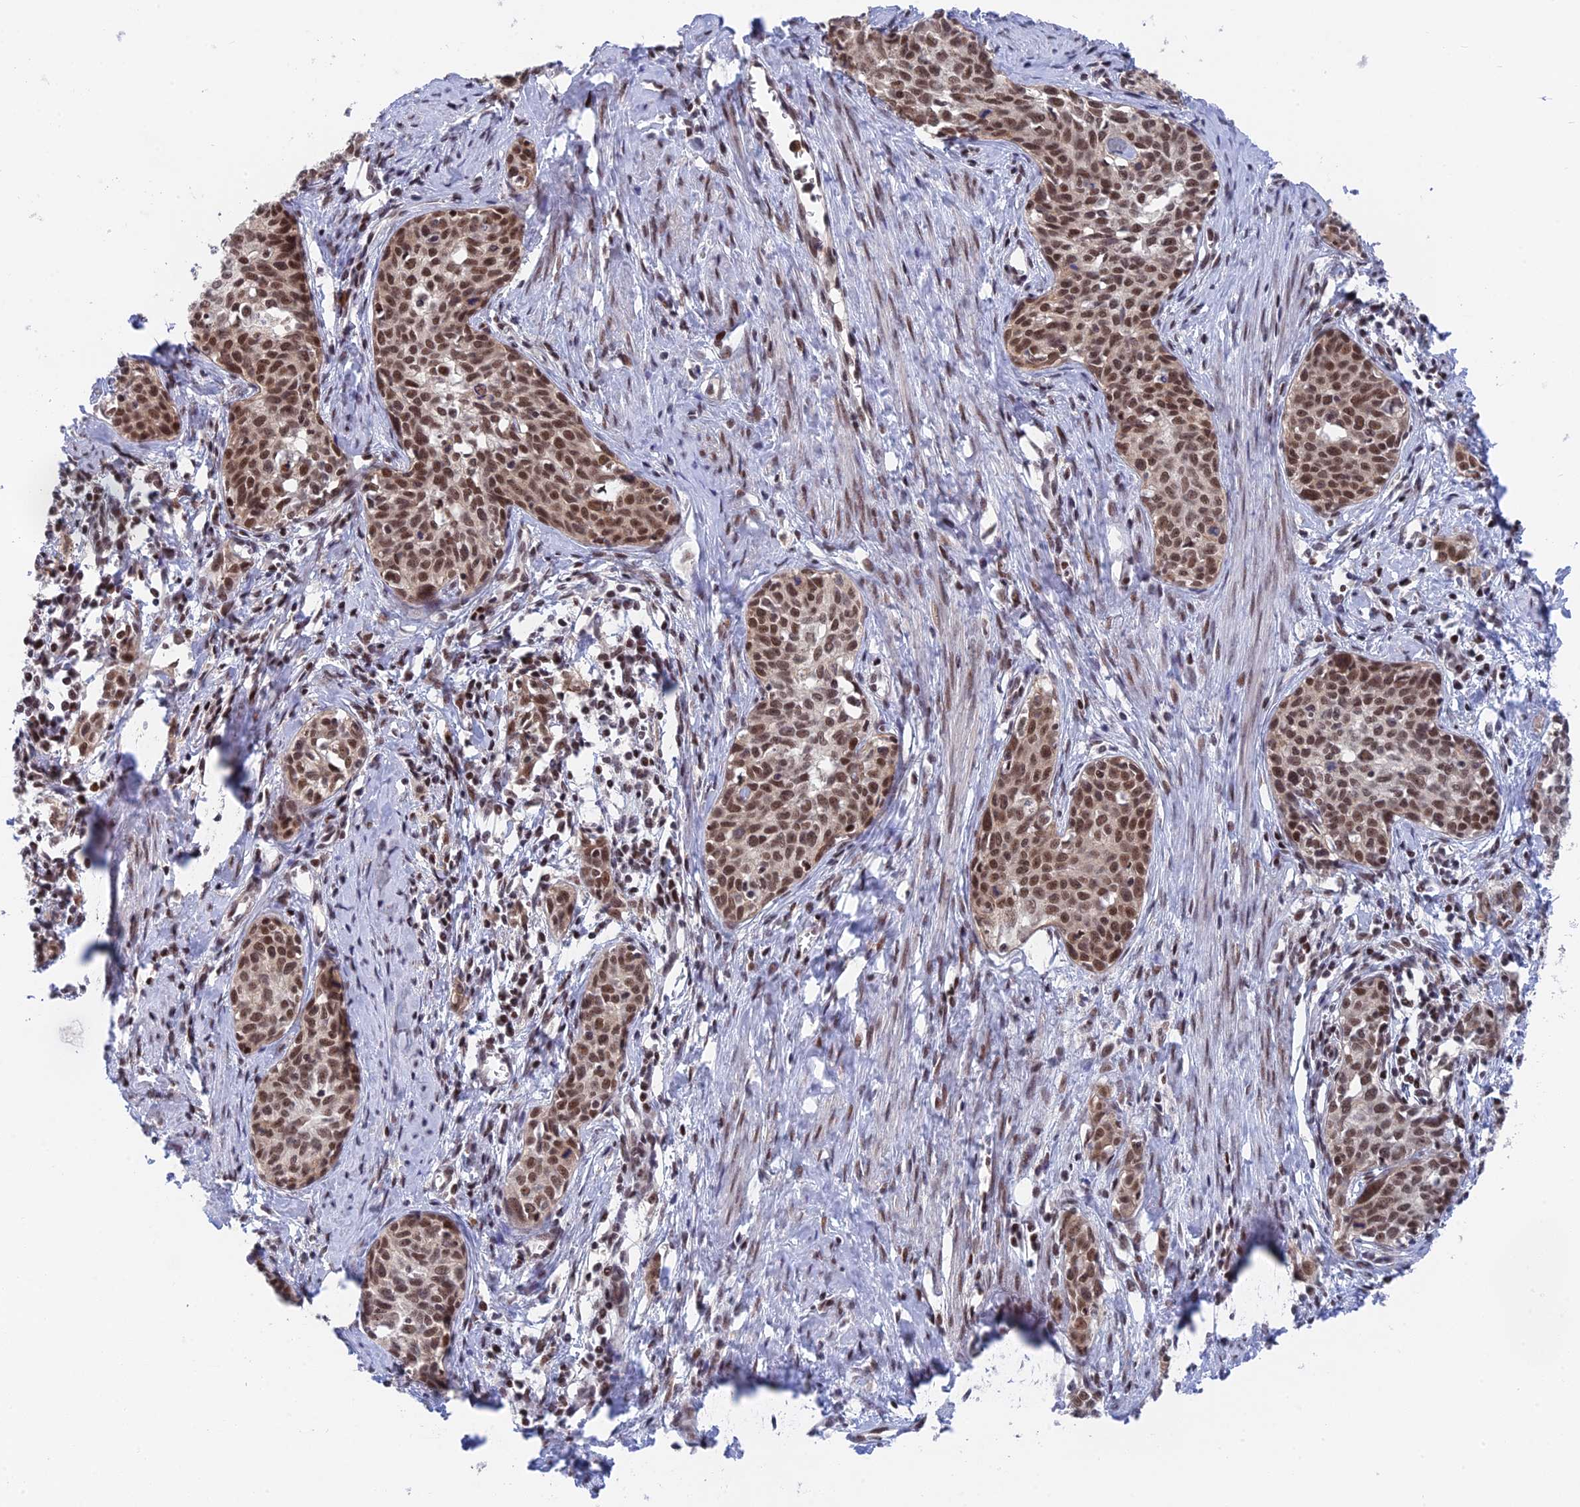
{"staining": {"intensity": "moderate", "quantity": ">75%", "location": "nuclear"}, "tissue": "cervical cancer", "cell_type": "Tumor cells", "image_type": "cancer", "snomed": [{"axis": "morphology", "description": "Squamous cell carcinoma, NOS"}, {"axis": "topography", "description": "Cervix"}], "caption": "IHC micrograph of neoplastic tissue: cervical squamous cell carcinoma stained using IHC shows medium levels of moderate protein expression localized specifically in the nuclear of tumor cells, appearing as a nuclear brown color.", "gene": "TCEA1", "patient": {"sex": "female", "age": 52}}